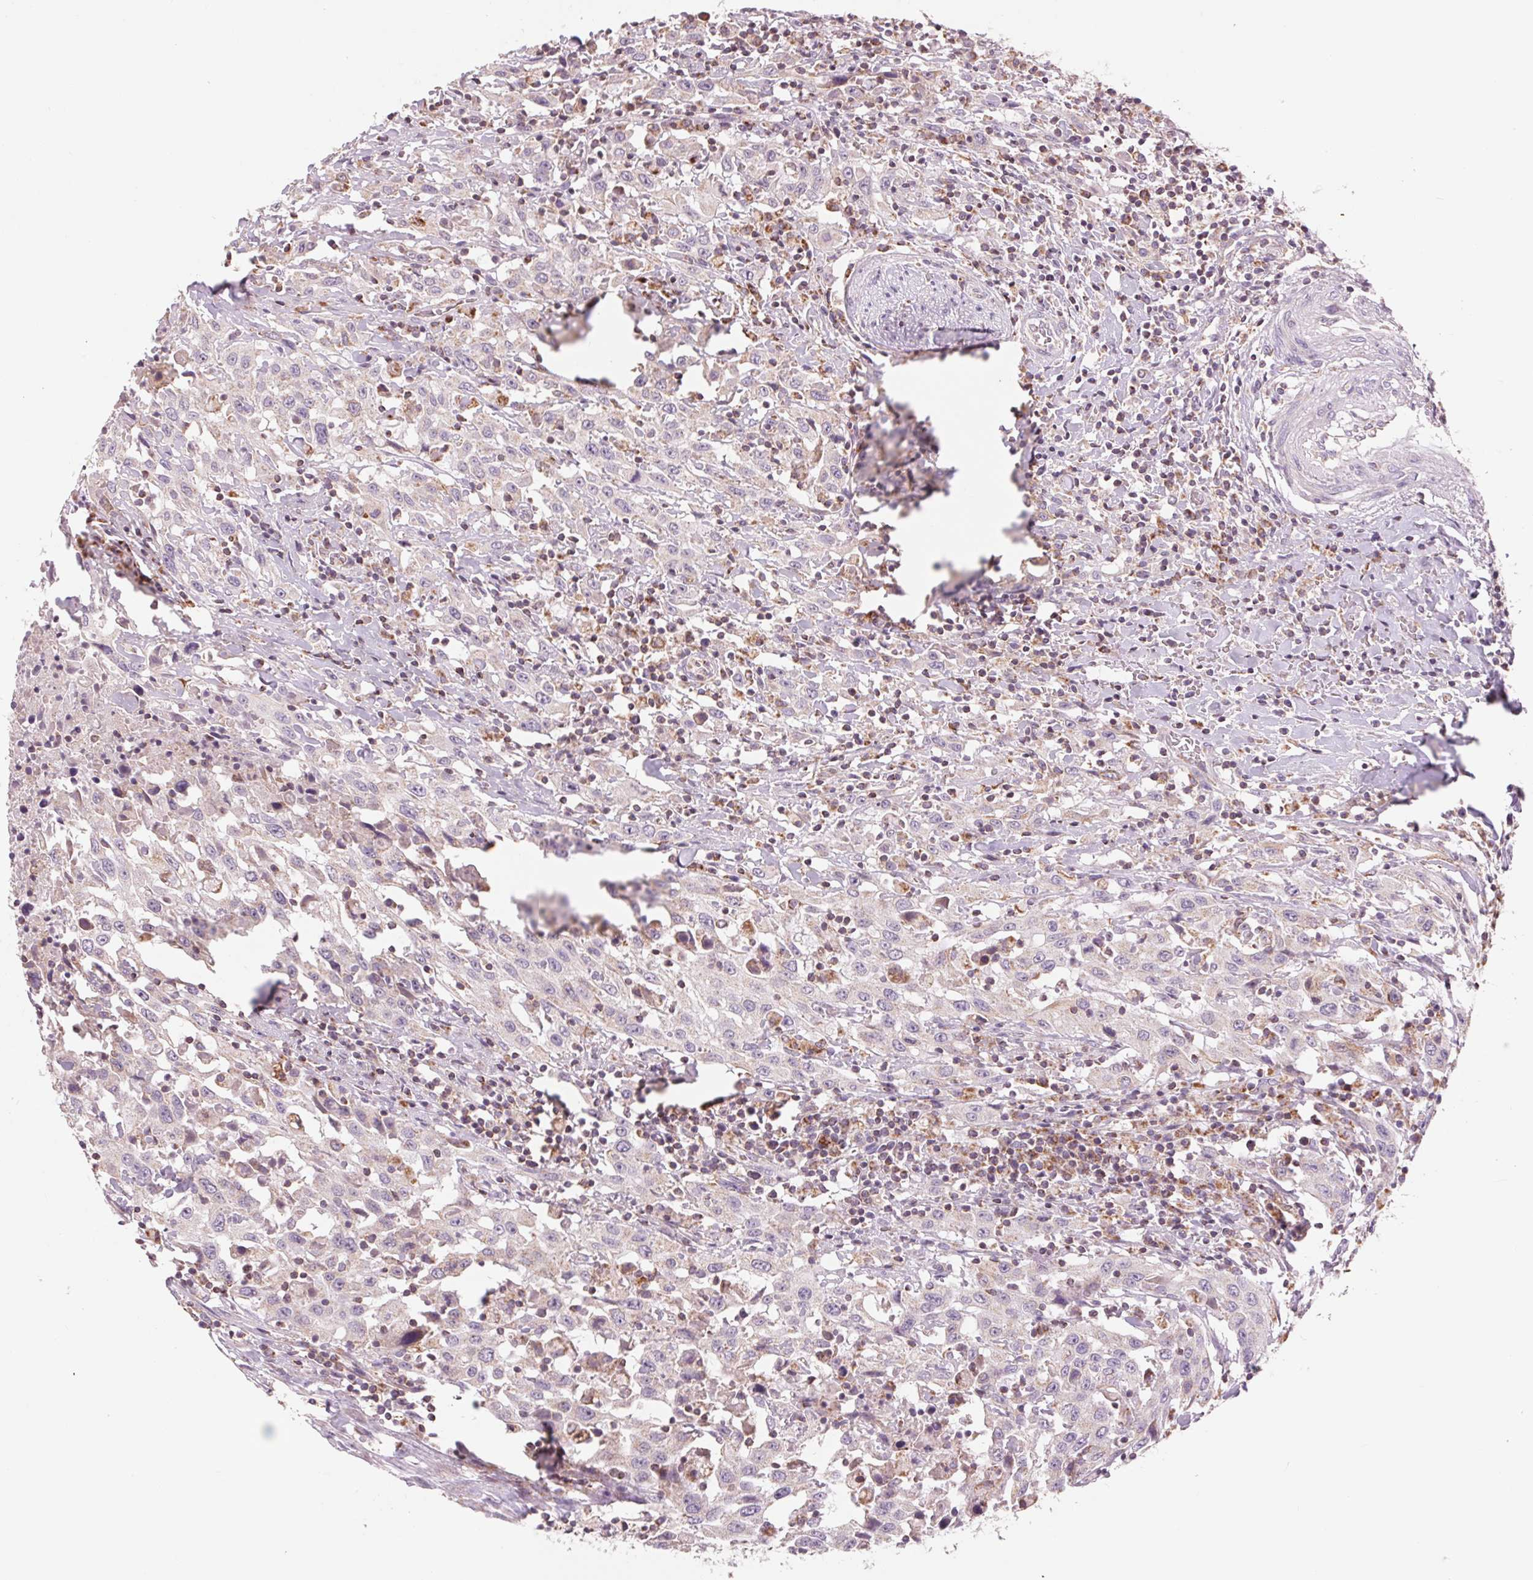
{"staining": {"intensity": "negative", "quantity": "none", "location": "none"}, "tissue": "urothelial cancer", "cell_type": "Tumor cells", "image_type": "cancer", "snomed": [{"axis": "morphology", "description": "Urothelial carcinoma, High grade"}, {"axis": "topography", "description": "Urinary bladder"}], "caption": "The micrograph displays no staining of tumor cells in urothelial cancer.", "gene": "COX6A1", "patient": {"sex": "male", "age": 61}}